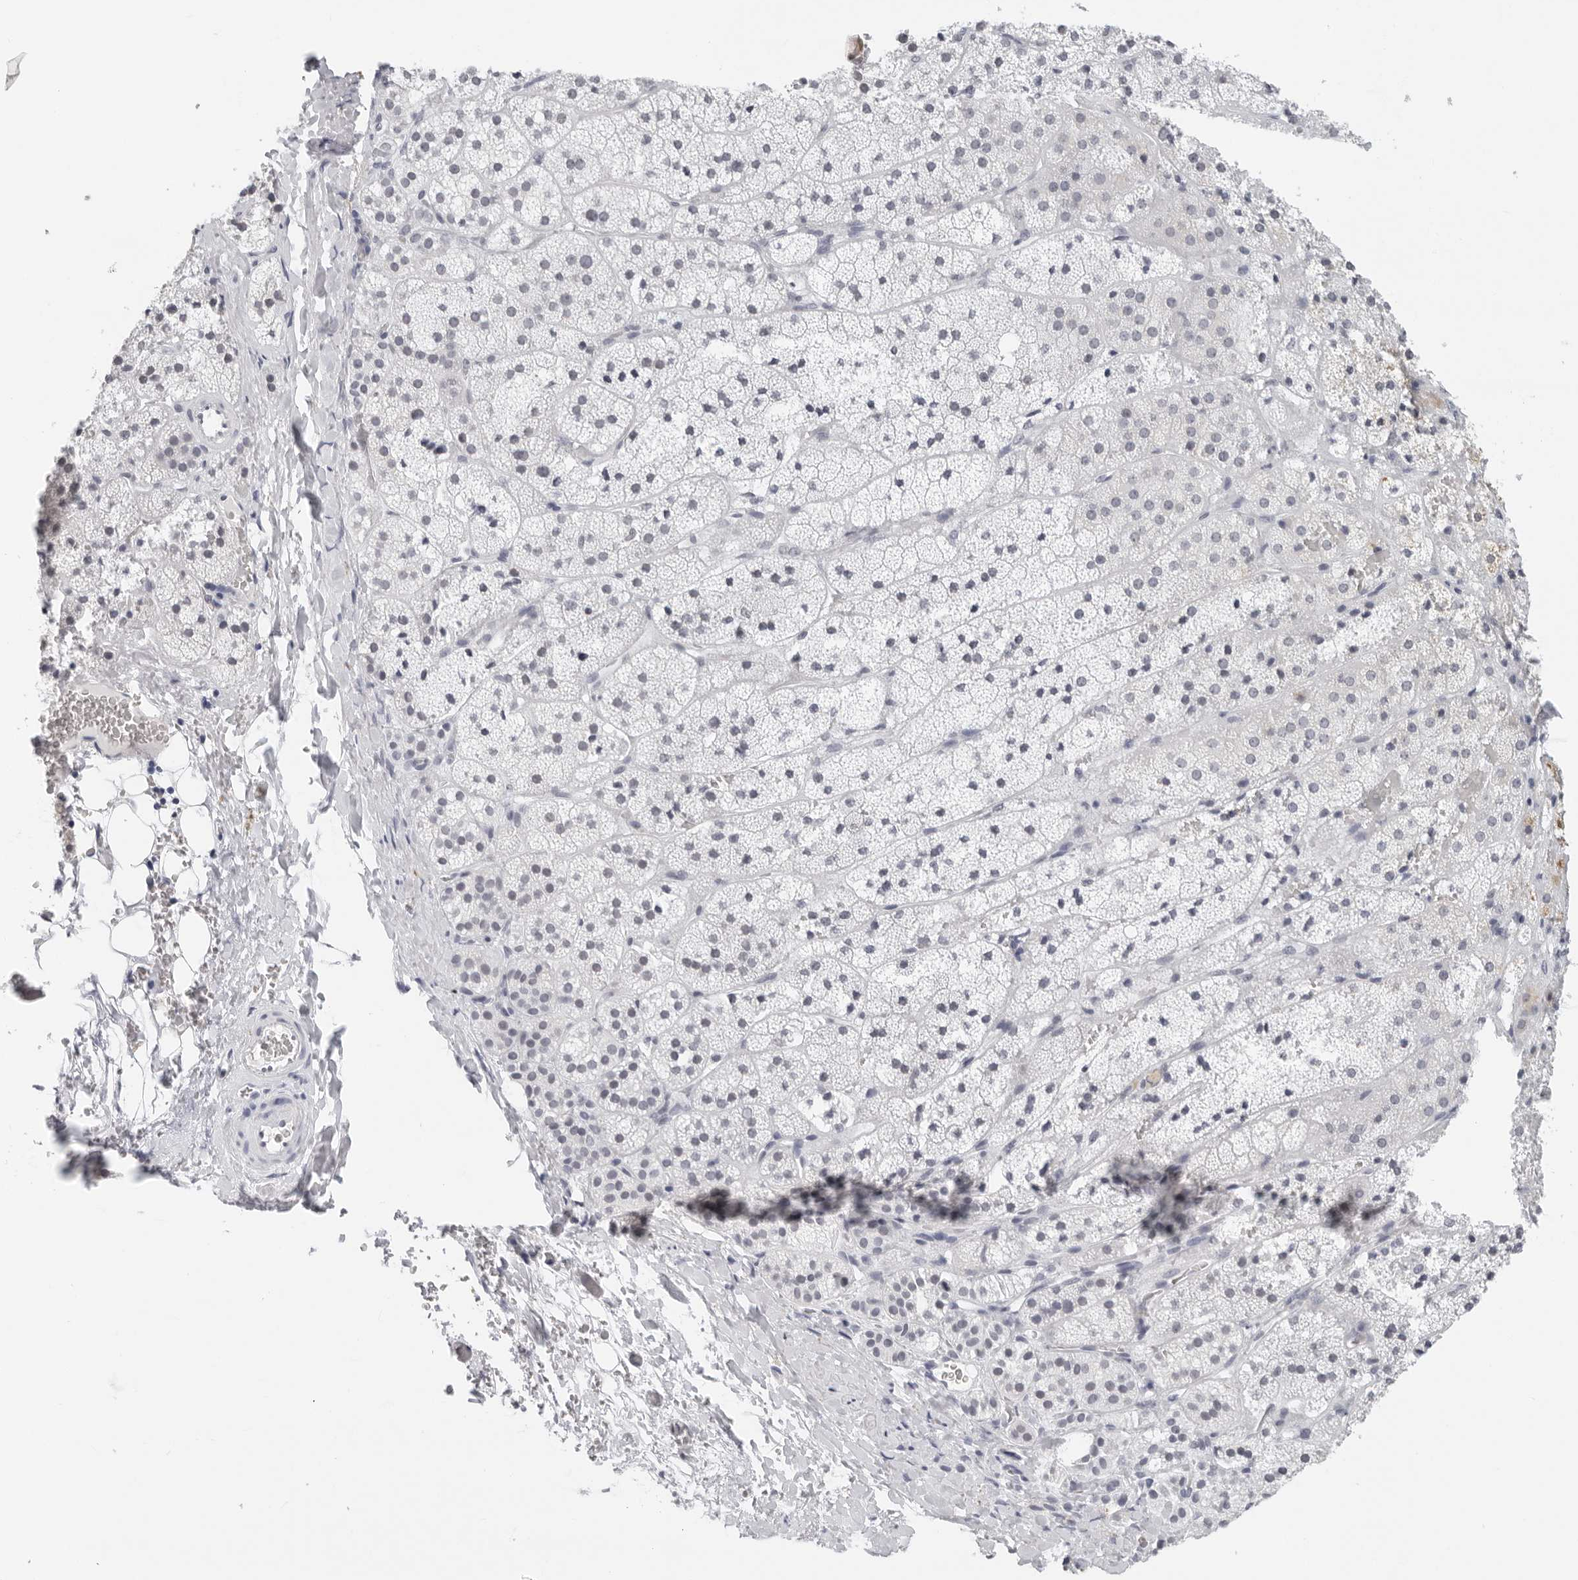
{"staining": {"intensity": "moderate", "quantity": "<25%", "location": "cytoplasmic/membranous"}, "tissue": "adrenal gland", "cell_type": "Glandular cells", "image_type": "normal", "snomed": [{"axis": "morphology", "description": "Normal tissue, NOS"}, {"axis": "topography", "description": "Adrenal gland"}], "caption": "Adrenal gland stained with DAB immunohistochemistry reveals low levels of moderate cytoplasmic/membranous expression in approximately <25% of glandular cells. Using DAB (3,3'-diaminobenzidine) (brown) and hematoxylin (blue) stains, captured at high magnification using brightfield microscopy.", "gene": "FLG2", "patient": {"sex": "female", "age": 44}}